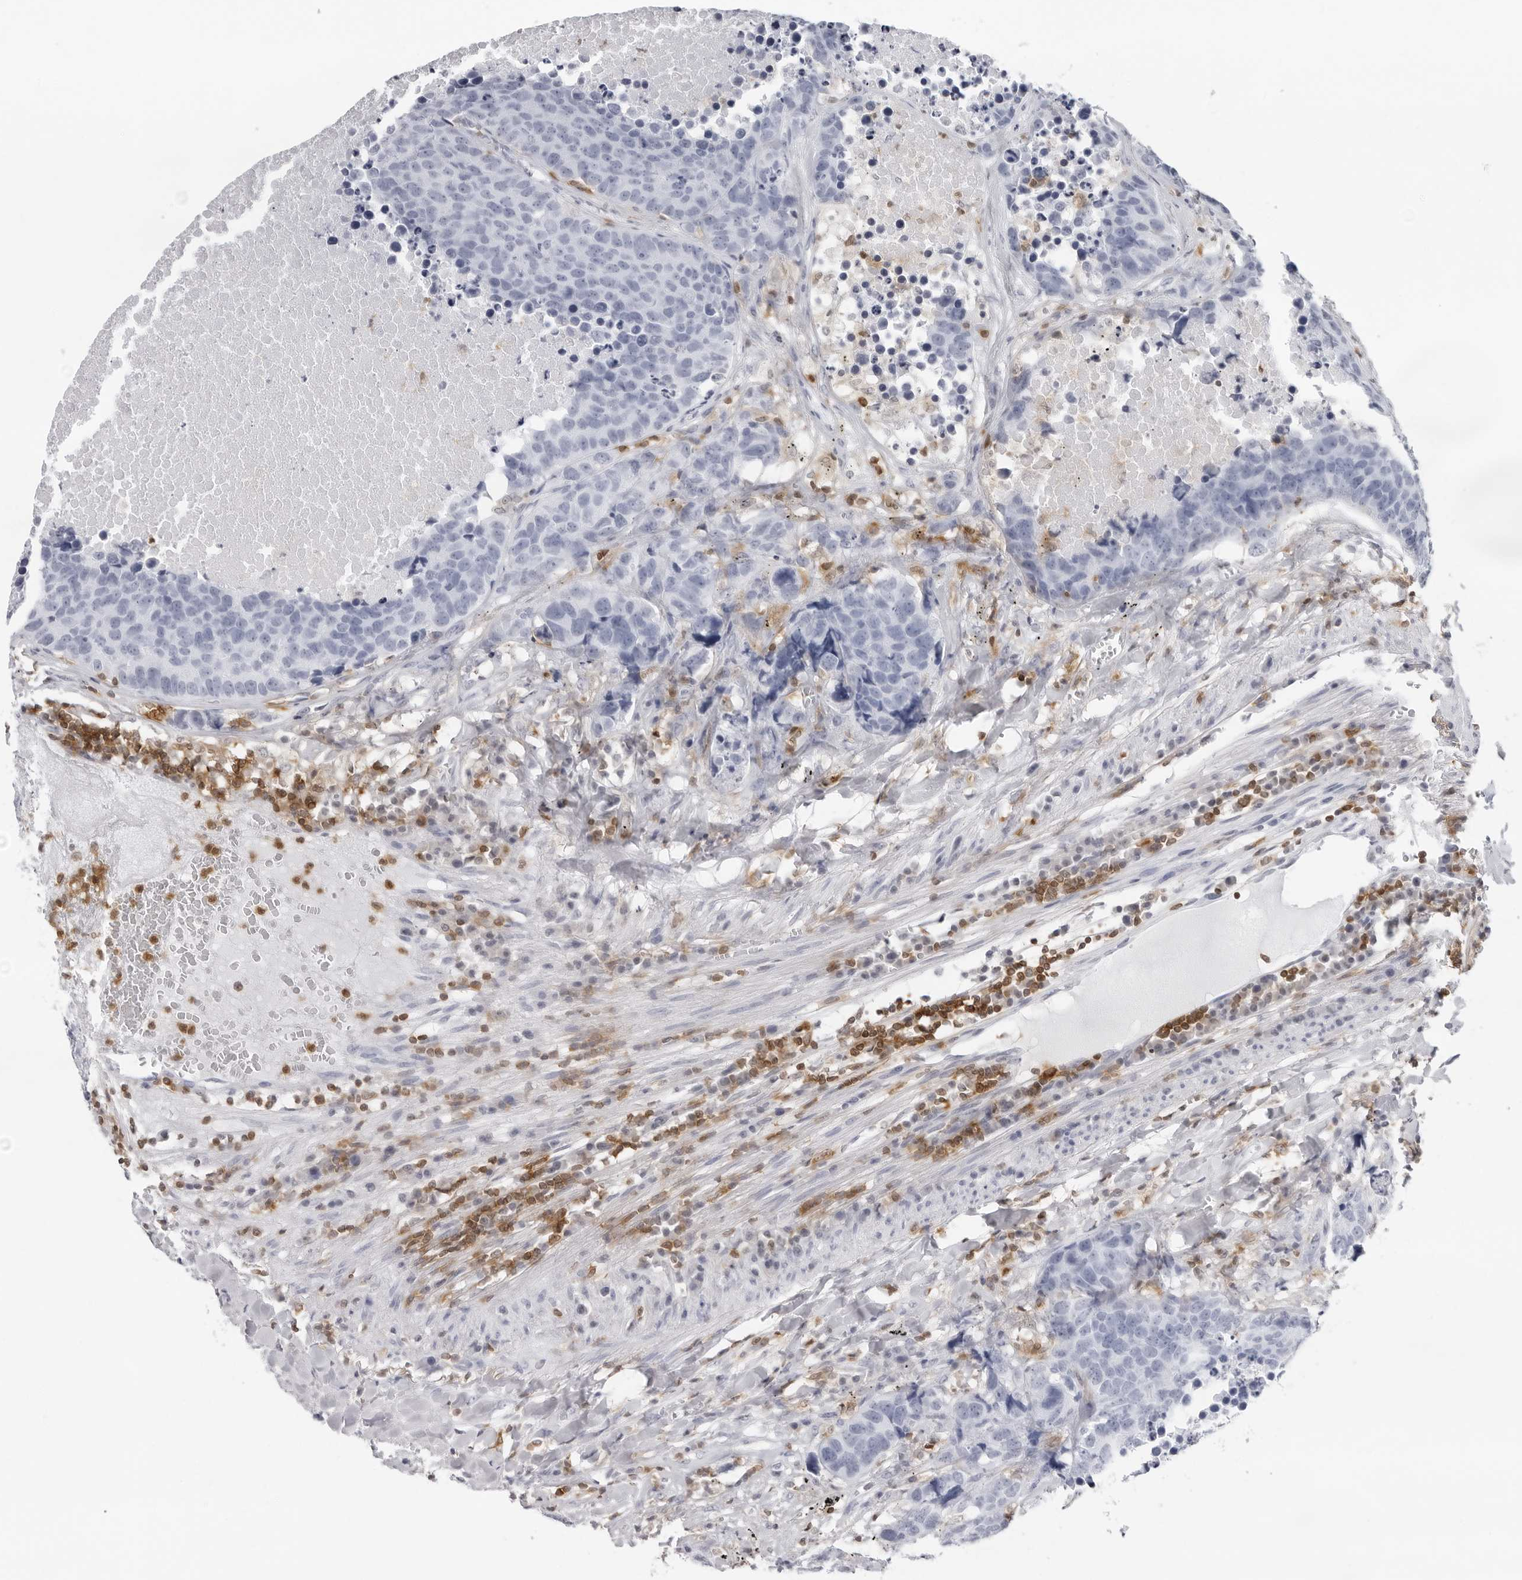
{"staining": {"intensity": "negative", "quantity": "none", "location": "none"}, "tissue": "carcinoid", "cell_type": "Tumor cells", "image_type": "cancer", "snomed": [{"axis": "morphology", "description": "Carcinoid, malignant, NOS"}, {"axis": "topography", "description": "Lung"}], "caption": "A photomicrograph of malignant carcinoid stained for a protein demonstrates no brown staining in tumor cells. (Stains: DAB (3,3'-diaminobenzidine) immunohistochemistry (IHC) with hematoxylin counter stain, Microscopy: brightfield microscopy at high magnification).", "gene": "FMNL1", "patient": {"sex": "male", "age": 60}}